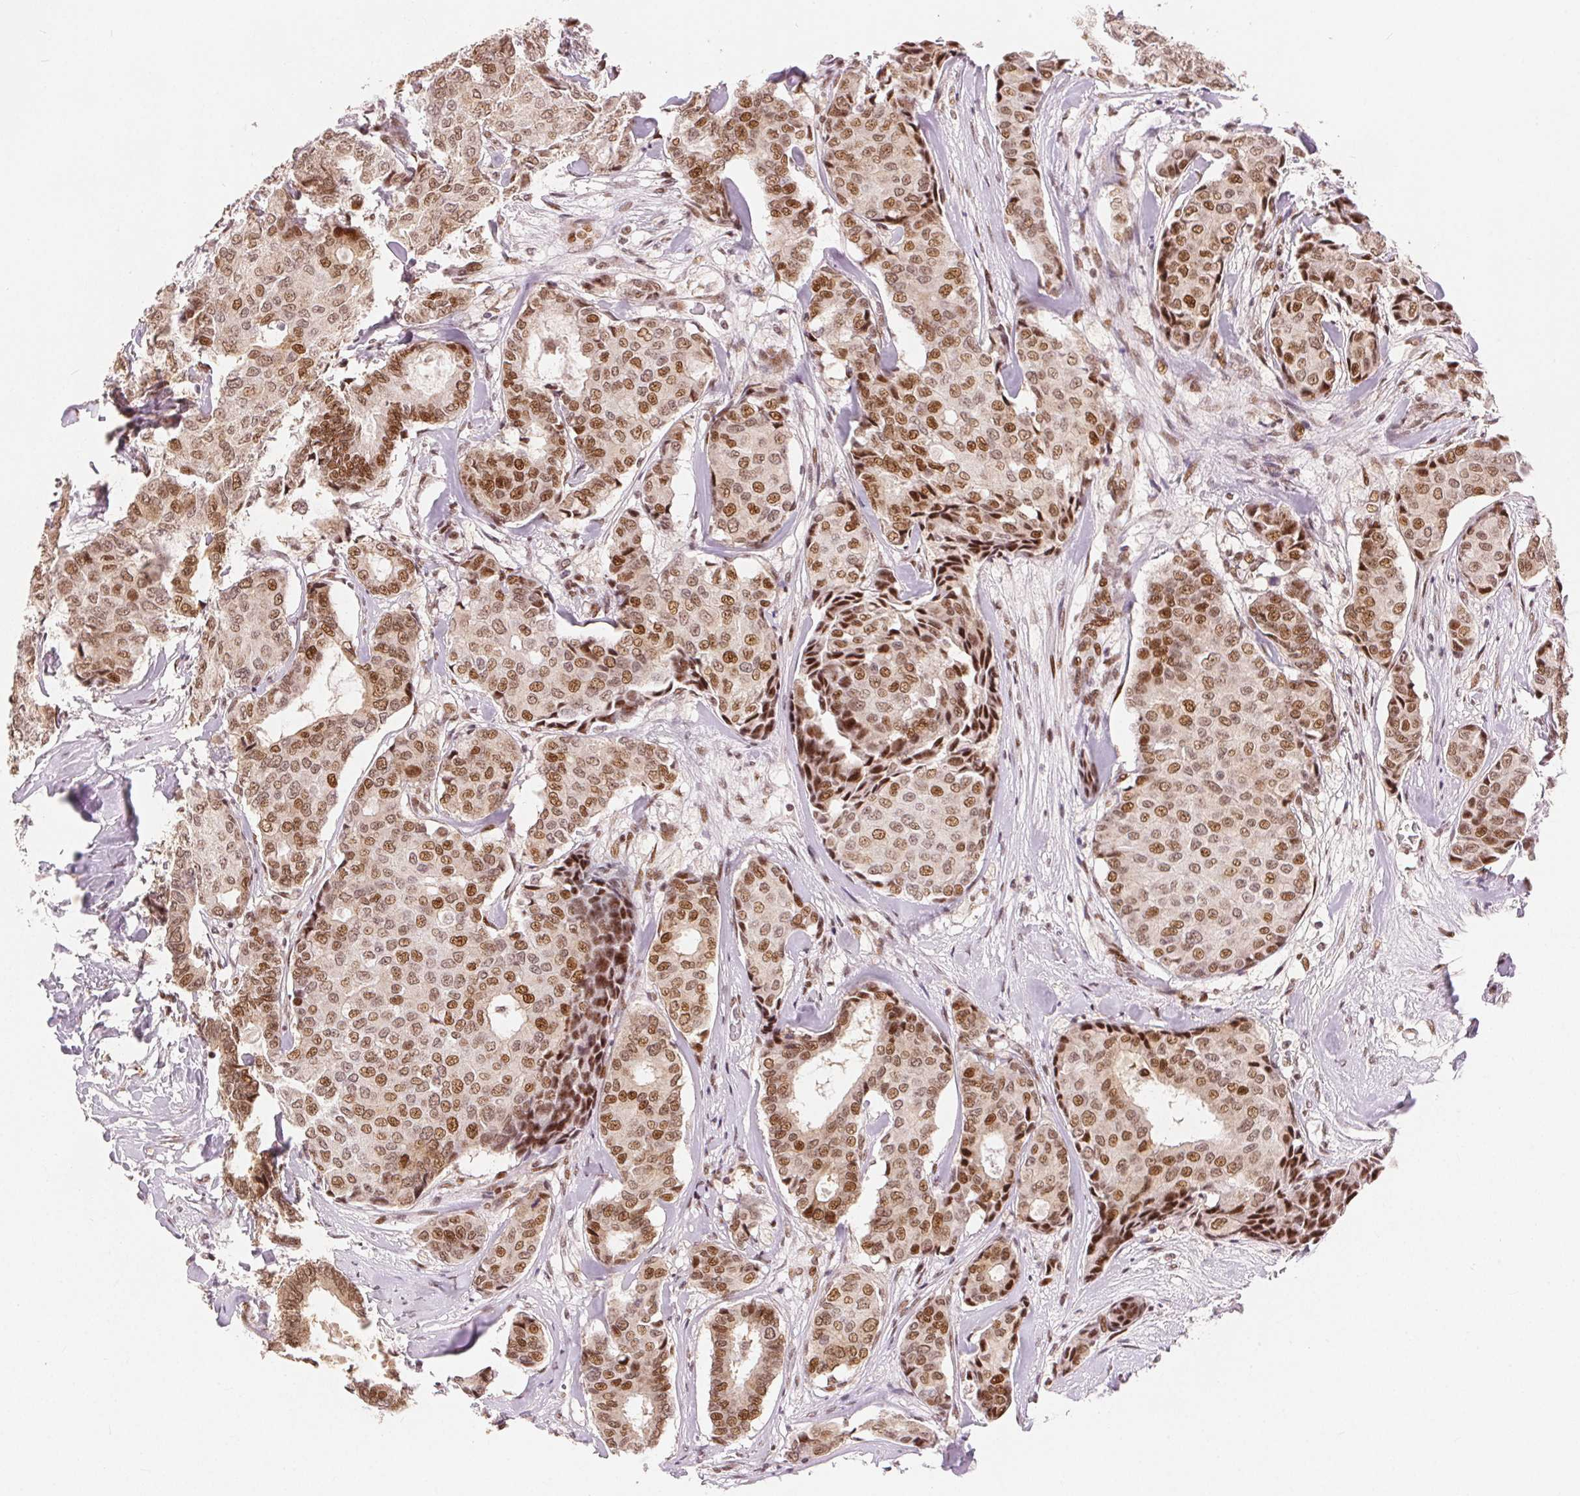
{"staining": {"intensity": "moderate", "quantity": ">75%", "location": "nuclear"}, "tissue": "breast cancer", "cell_type": "Tumor cells", "image_type": "cancer", "snomed": [{"axis": "morphology", "description": "Duct carcinoma"}, {"axis": "topography", "description": "Breast"}], "caption": "Immunohistochemistry micrograph of neoplastic tissue: human invasive ductal carcinoma (breast) stained using IHC exhibits medium levels of moderate protein expression localized specifically in the nuclear of tumor cells, appearing as a nuclear brown color.", "gene": "ZNF703", "patient": {"sex": "female", "age": 75}}